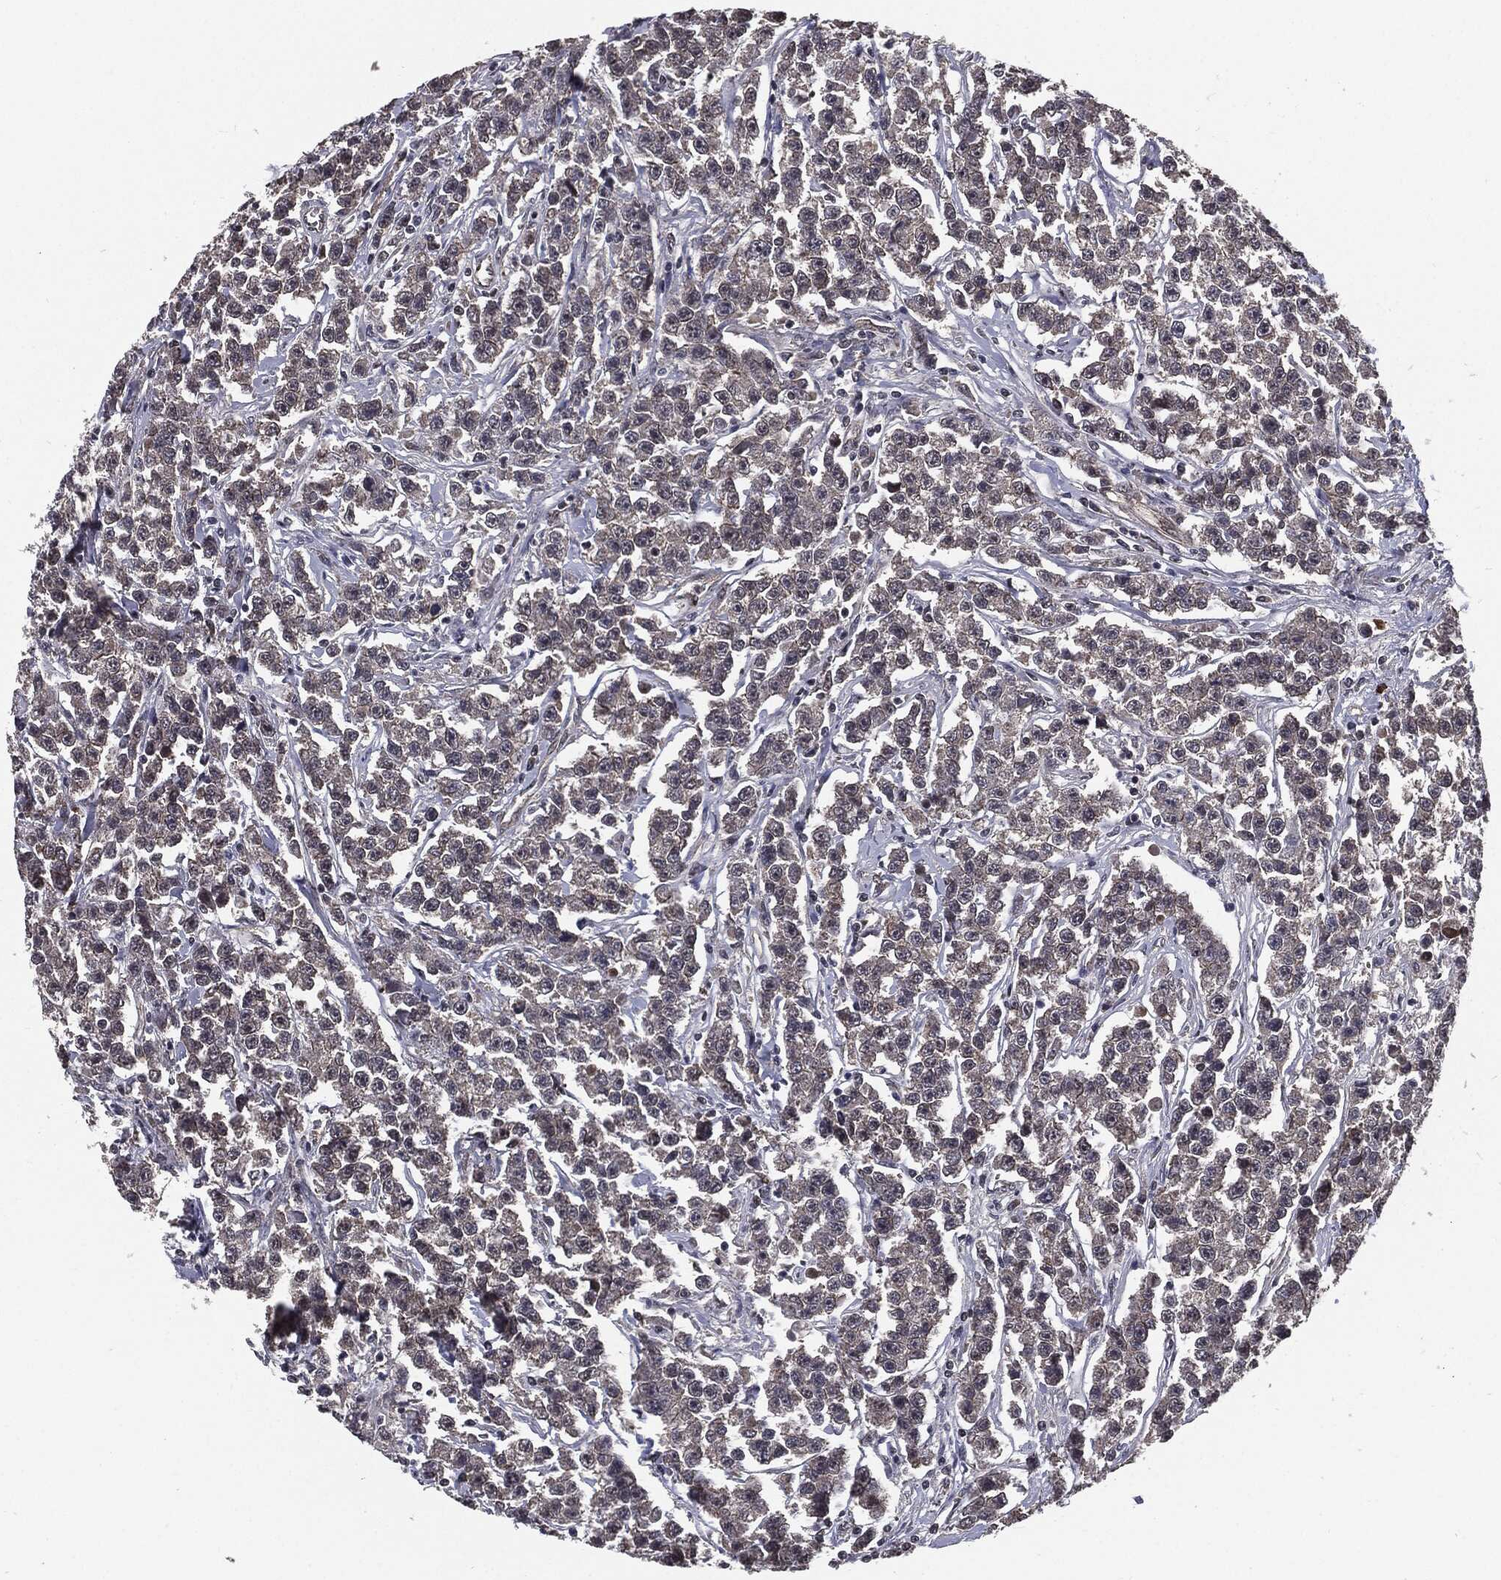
{"staining": {"intensity": "negative", "quantity": "none", "location": "none"}, "tissue": "testis cancer", "cell_type": "Tumor cells", "image_type": "cancer", "snomed": [{"axis": "morphology", "description": "Seminoma, NOS"}, {"axis": "topography", "description": "Testis"}], "caption": "Tumor cells show no significant protein staining in testis cancer (seminoma).", "gene": "PTPA", "patient": {"sex": "male", "age": 59}}